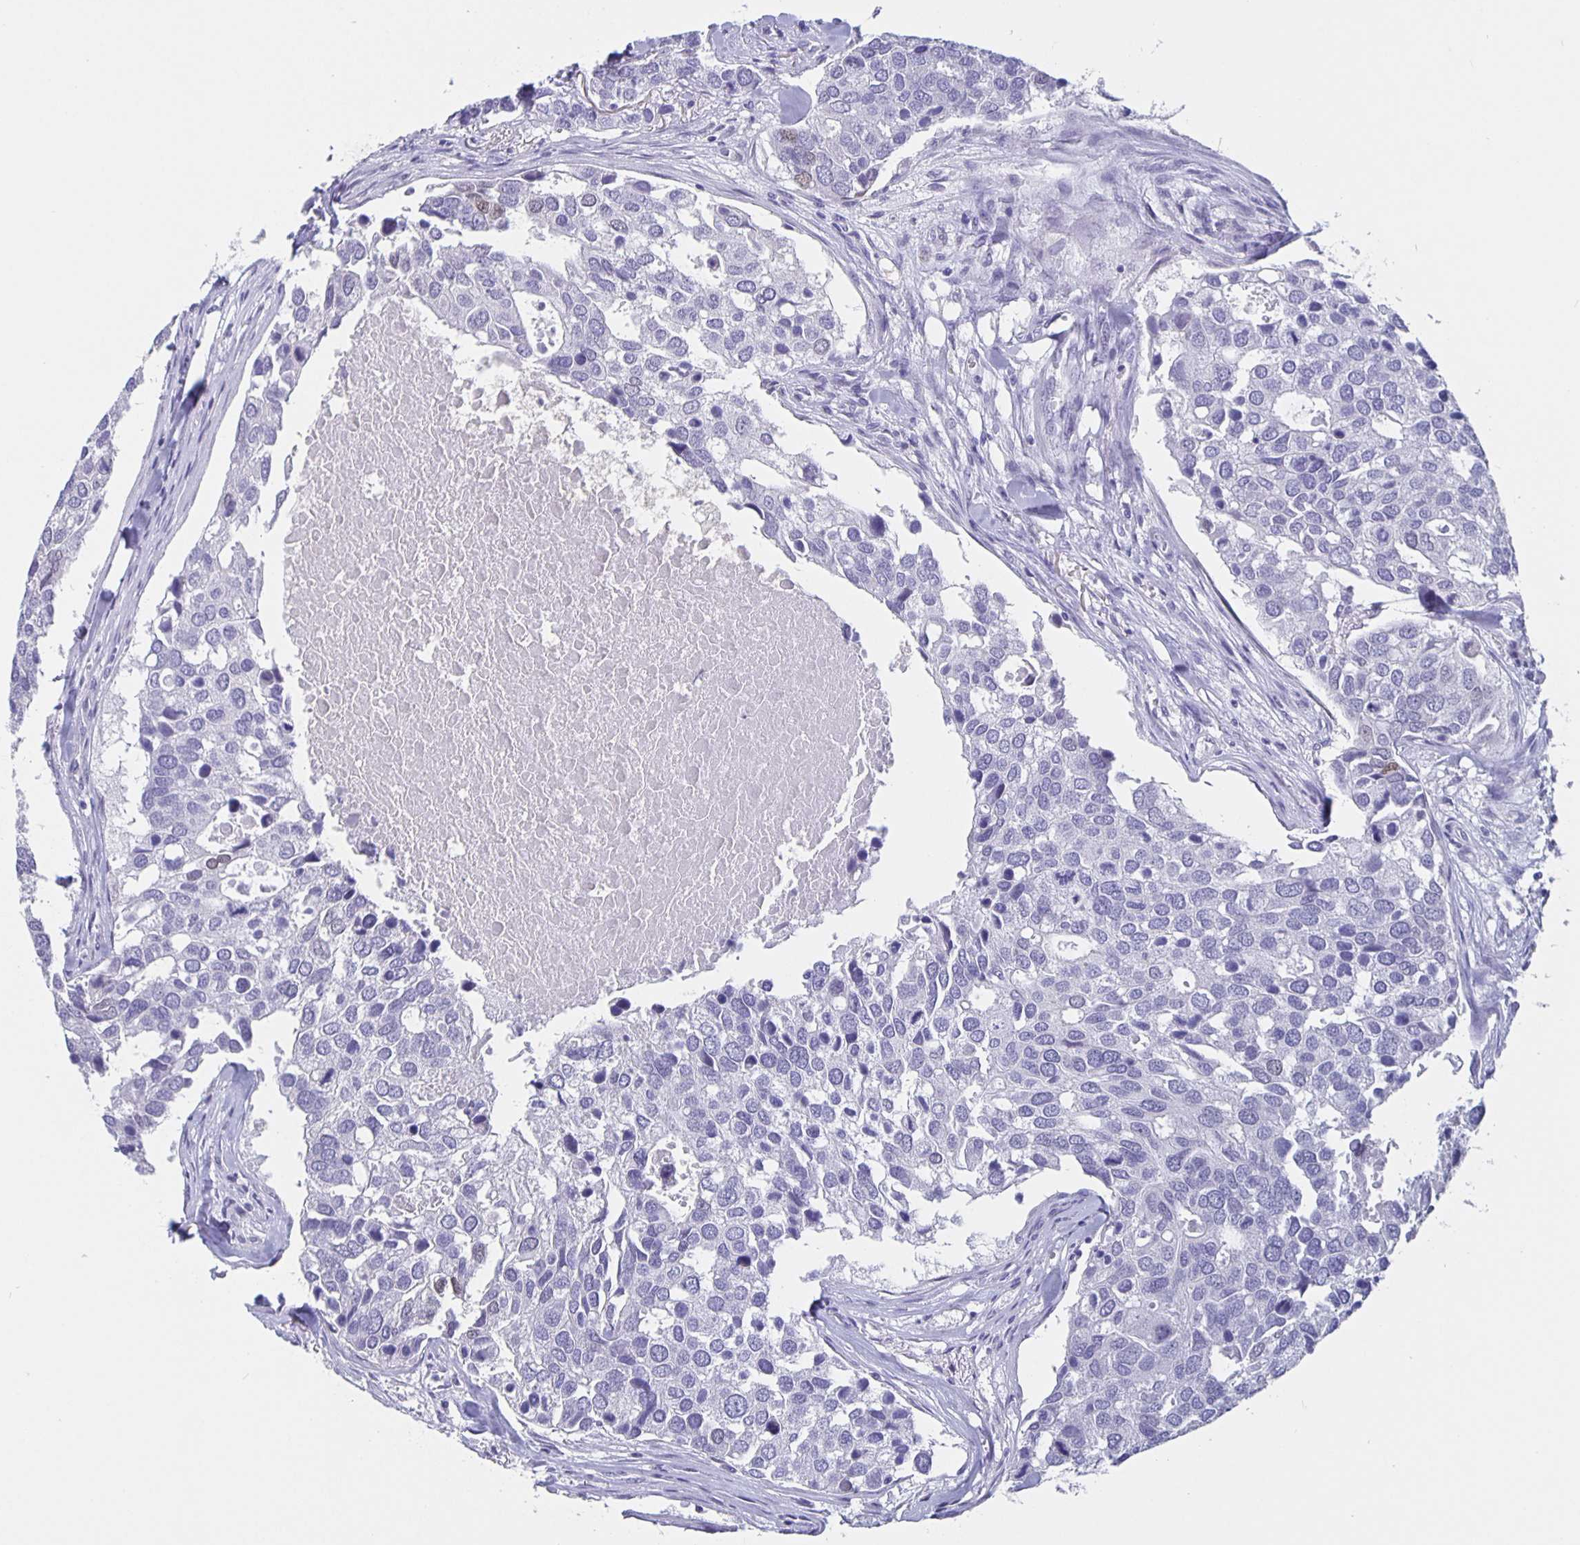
{"staining": {"intensity": "negative", "quantity": "none", "location": "none"}, "tissue": "breast cancer", "cell_type": "Tumor cells", "image_type": "cancer", "snomed": [{"axis": "morphology", "description": "Duct carcinoma"}, {"axis": "topography", "description": "Breast"}], "caption": "The image reveals no significant staining in tumor cells of breast cancer (infiltrating ductal carcinoma).", "gene": "SATB2", "patient": {"sex": "female", "age": 83}}